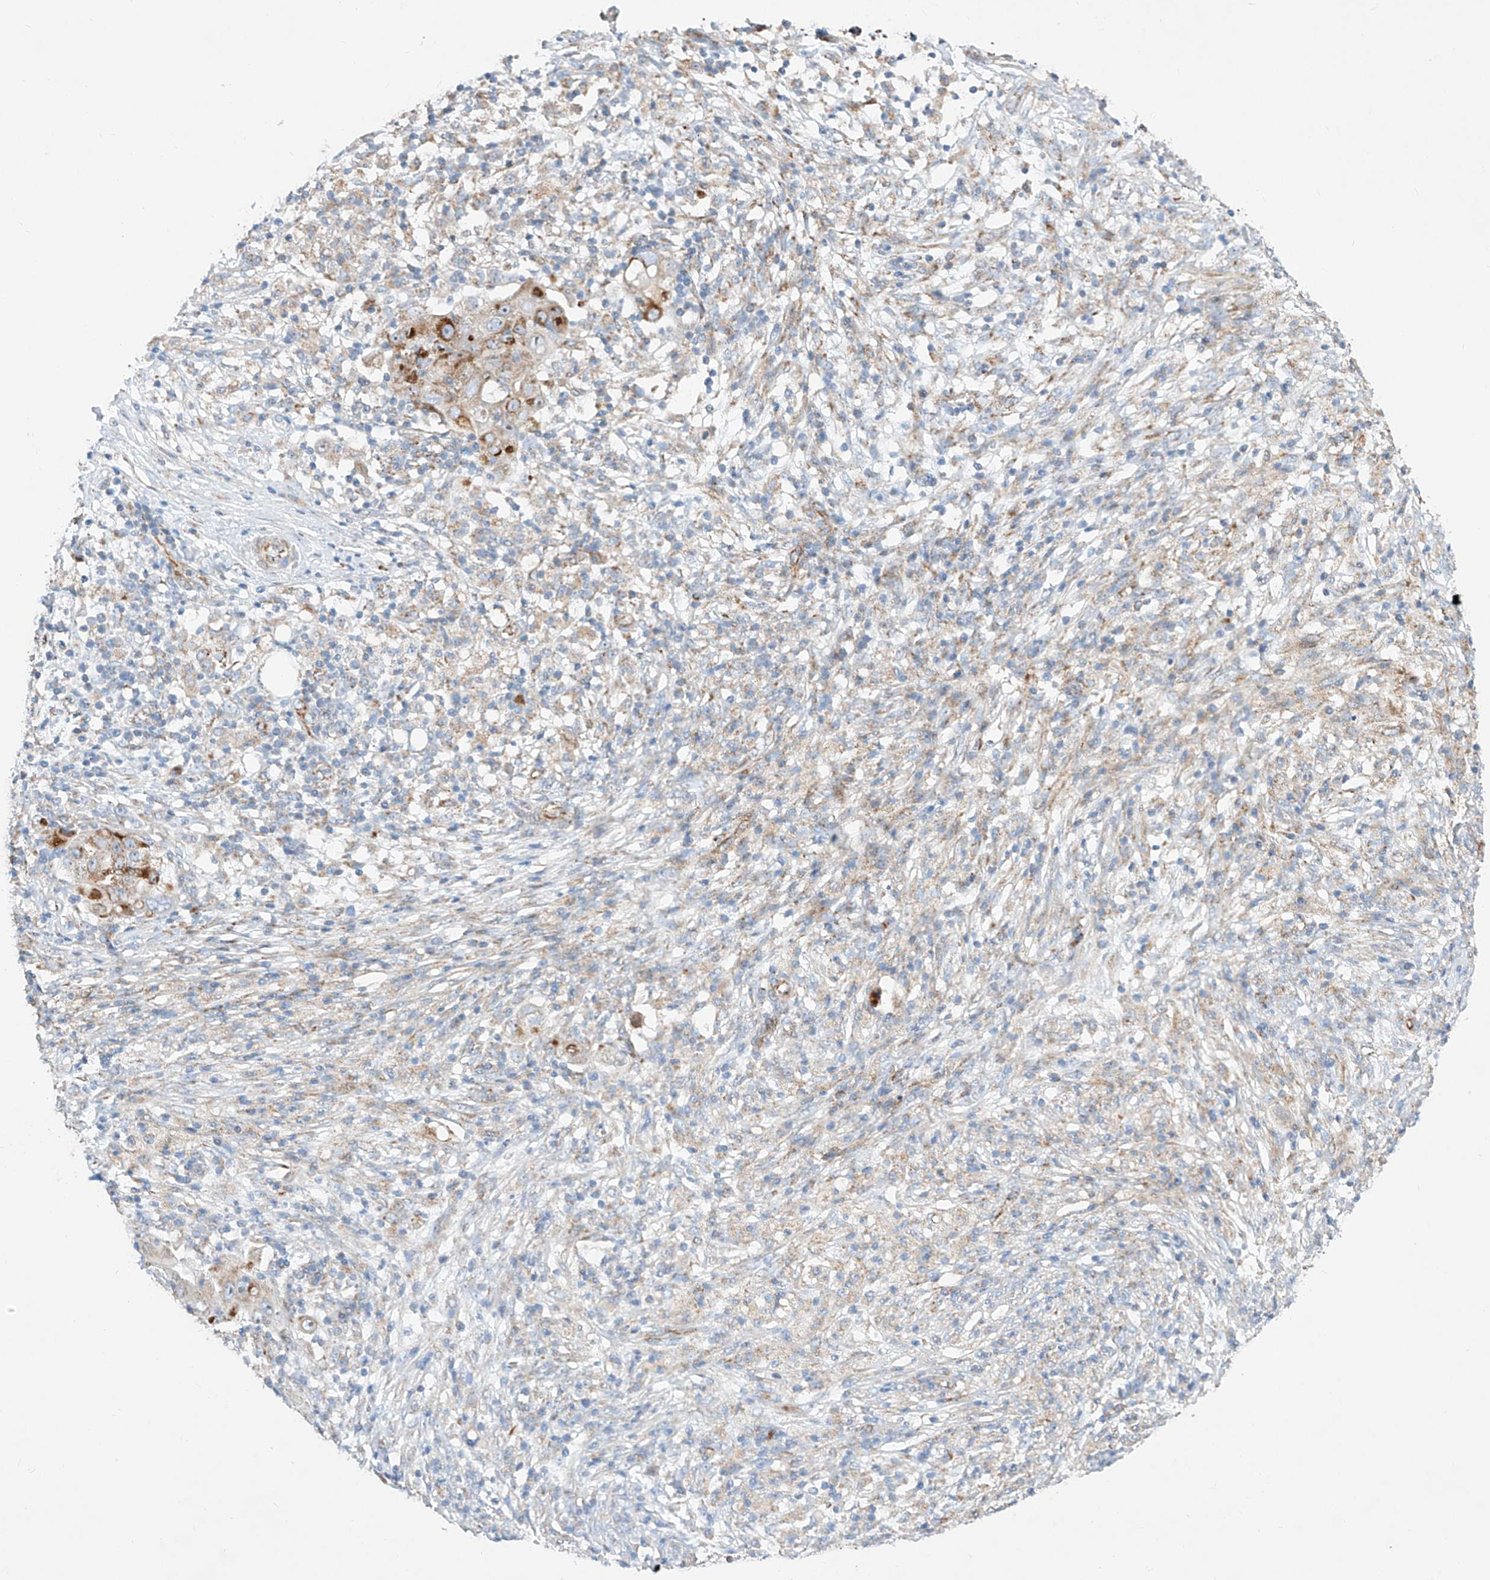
{"staining": {"intensity": "moderate", "quantity": ">75%", "location": "cytoplasmic/membranous"}, "tissue": "ovarian cancer", "cell_type": "Tumor cells", "image_type": "cancer", "snomed": [{"axis": "morphology", "description": "Carcinoma, endometroid"}, {"axis": "topography", "description": "Ovary"}], "caption": "IHC histopathology image of human endometroid carcinoma (ovarian) stained for a protein (brown), which exhibits medium levels of moderate cytoplasmic/membranous positivity in about >75% of tumor cells.", "gene": "CST9", "patient": {"sex": "female", "age": 42}}